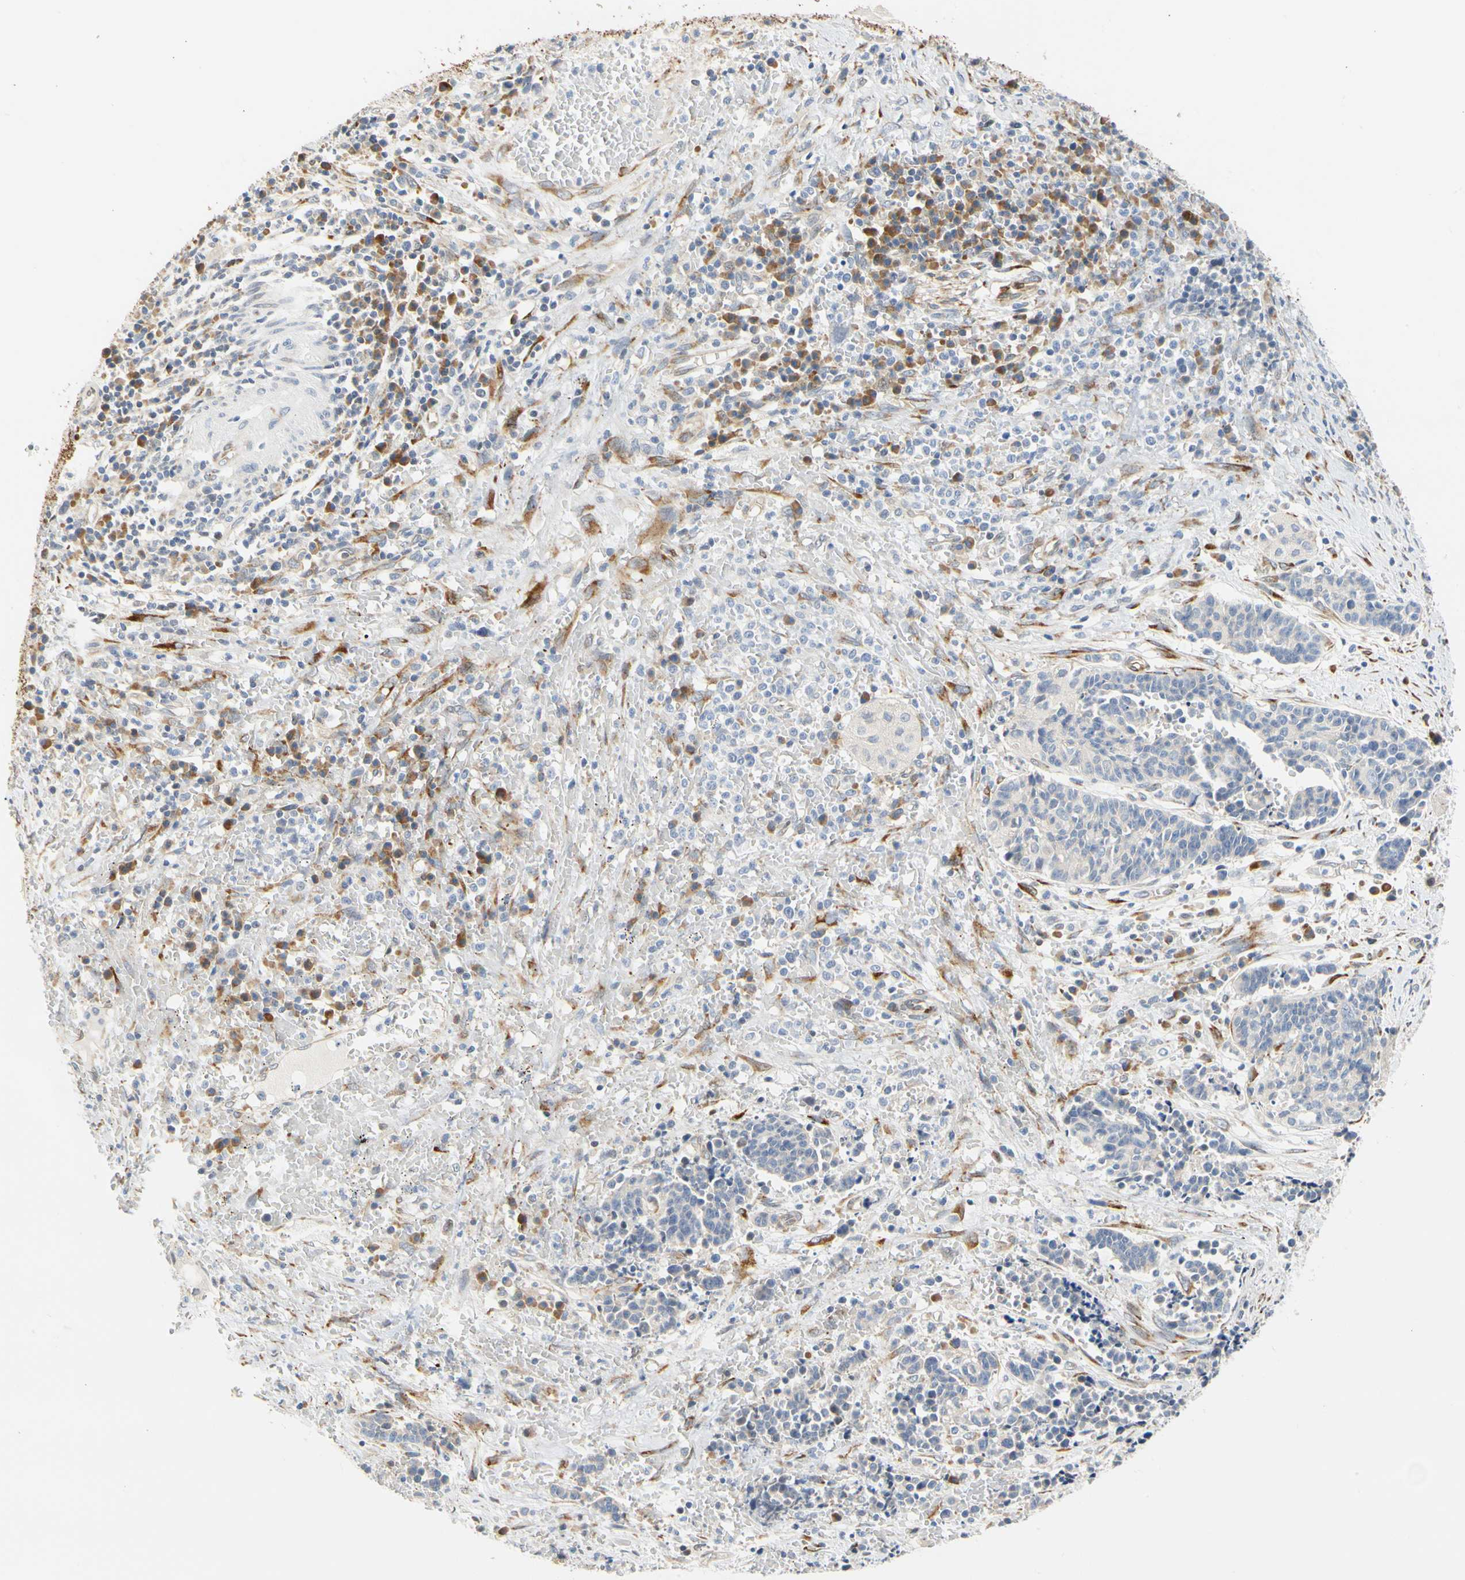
{"staining": {"intensity": "negative", "quantity": "none", "location": "none"}, "tissue": "cervical cancer", "cell_type": "Tumor cells", "image_type": "cancer", "snomed": [{"axis": "morphology", "description": "Squamous cell carcinoma, NOS"}, {"axis": "topography", "description": "Cervix"}], "caption": "A histopathology image of human cervical cancer (squamous cell carcinoma) is negative for staining in tumor cells.", "gene": "ZNF236", "patient": {"sex": "female", "age": 35}}